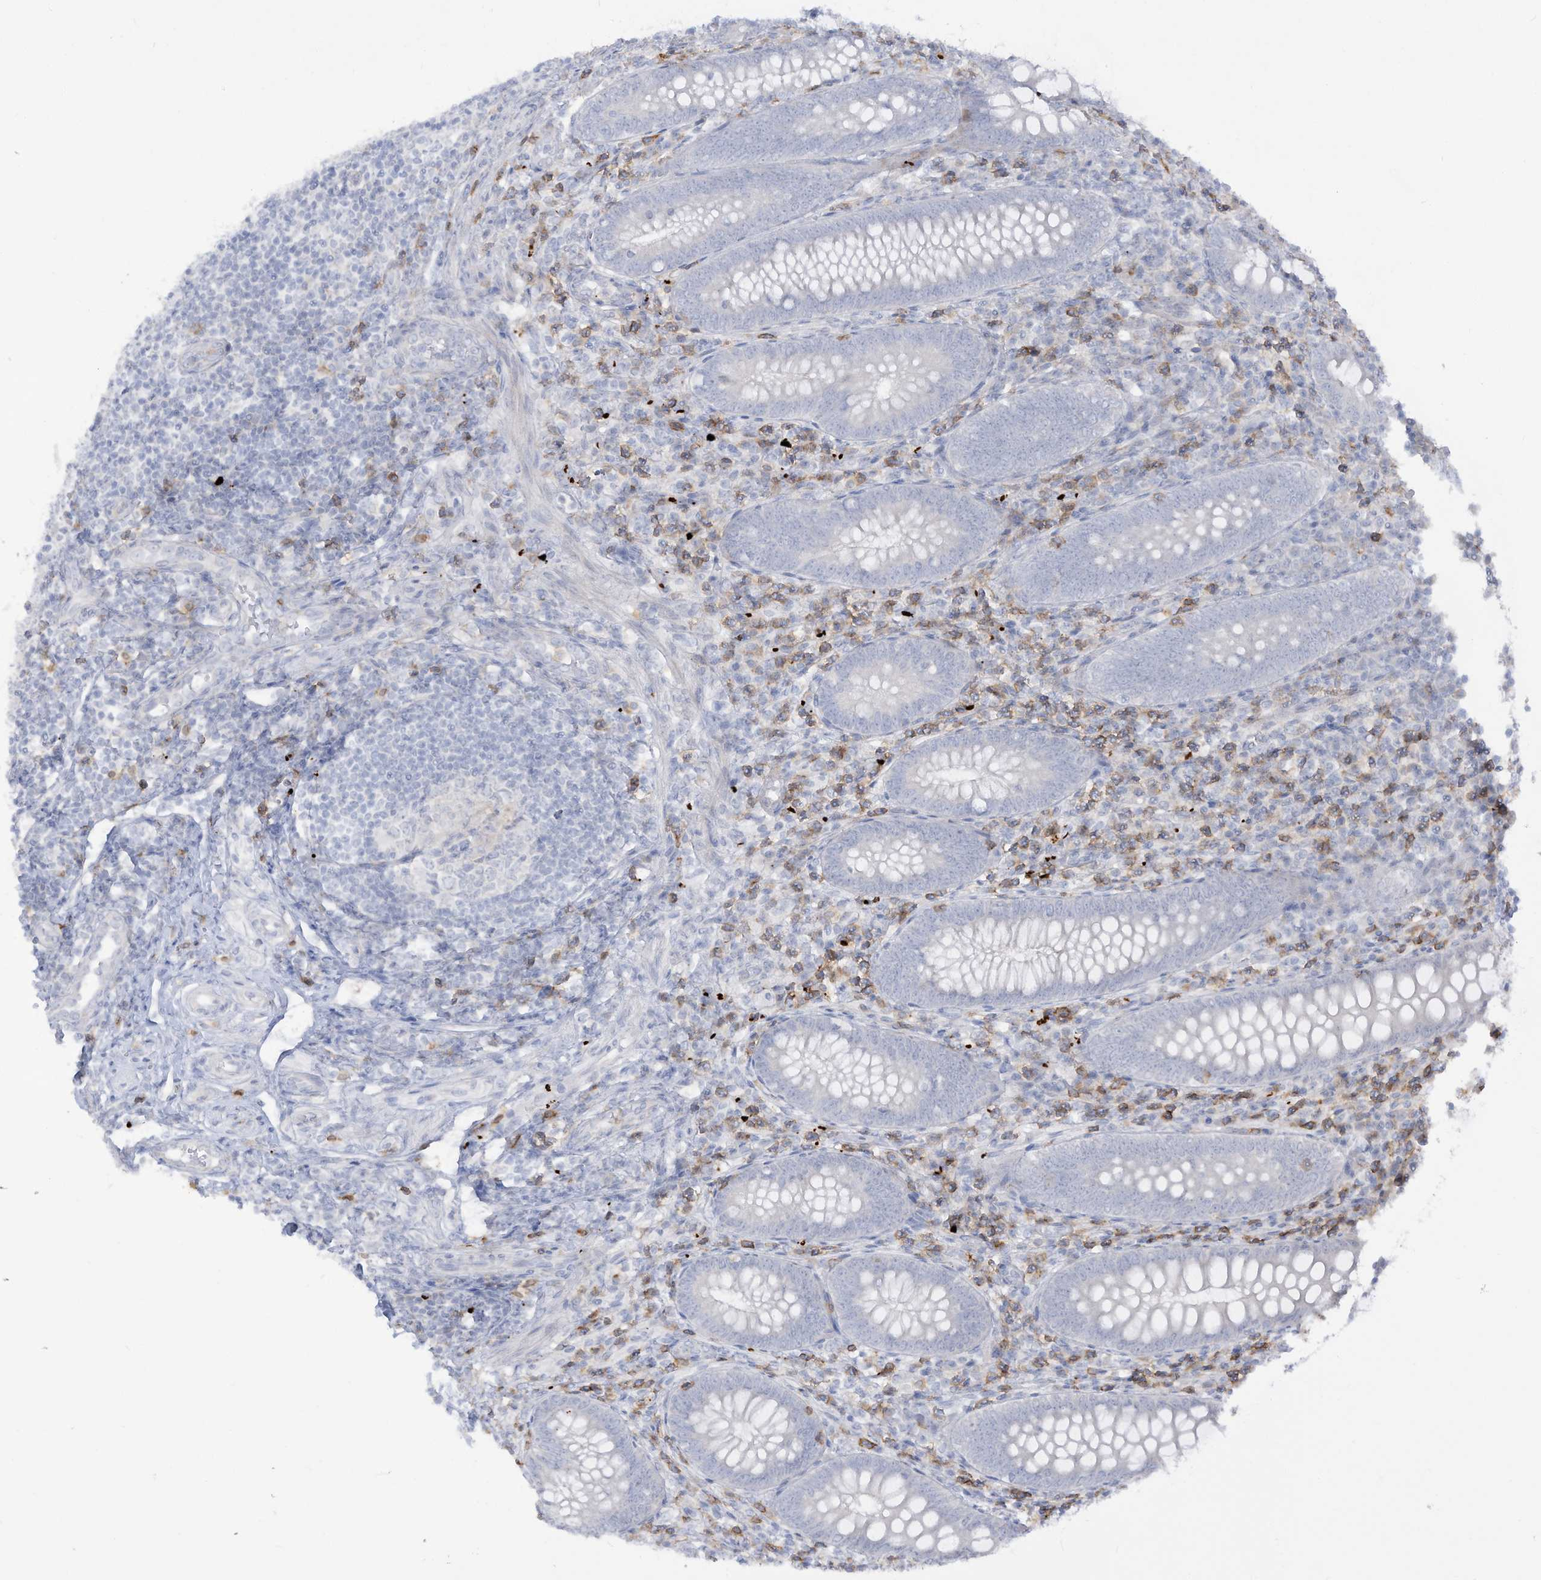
{"staining": {"intensity": "negative", "quantity": "none", "location": "none"}, "tissue": "appendix", "cell_type": "Glandular cells", "image_type": "normal", "snomed": [{"axis": "morphology", "description": "Normal tissue, NOS"}, {"axis": "topography", "description": "Appendix"}], "caption": "This is a micrograph of immunohistochemistry (IHC) staining of normal appendix, which shows no staining in glandular cells.", "gene": "NOTO", "patient": {"sex": "male", "age": 14}}